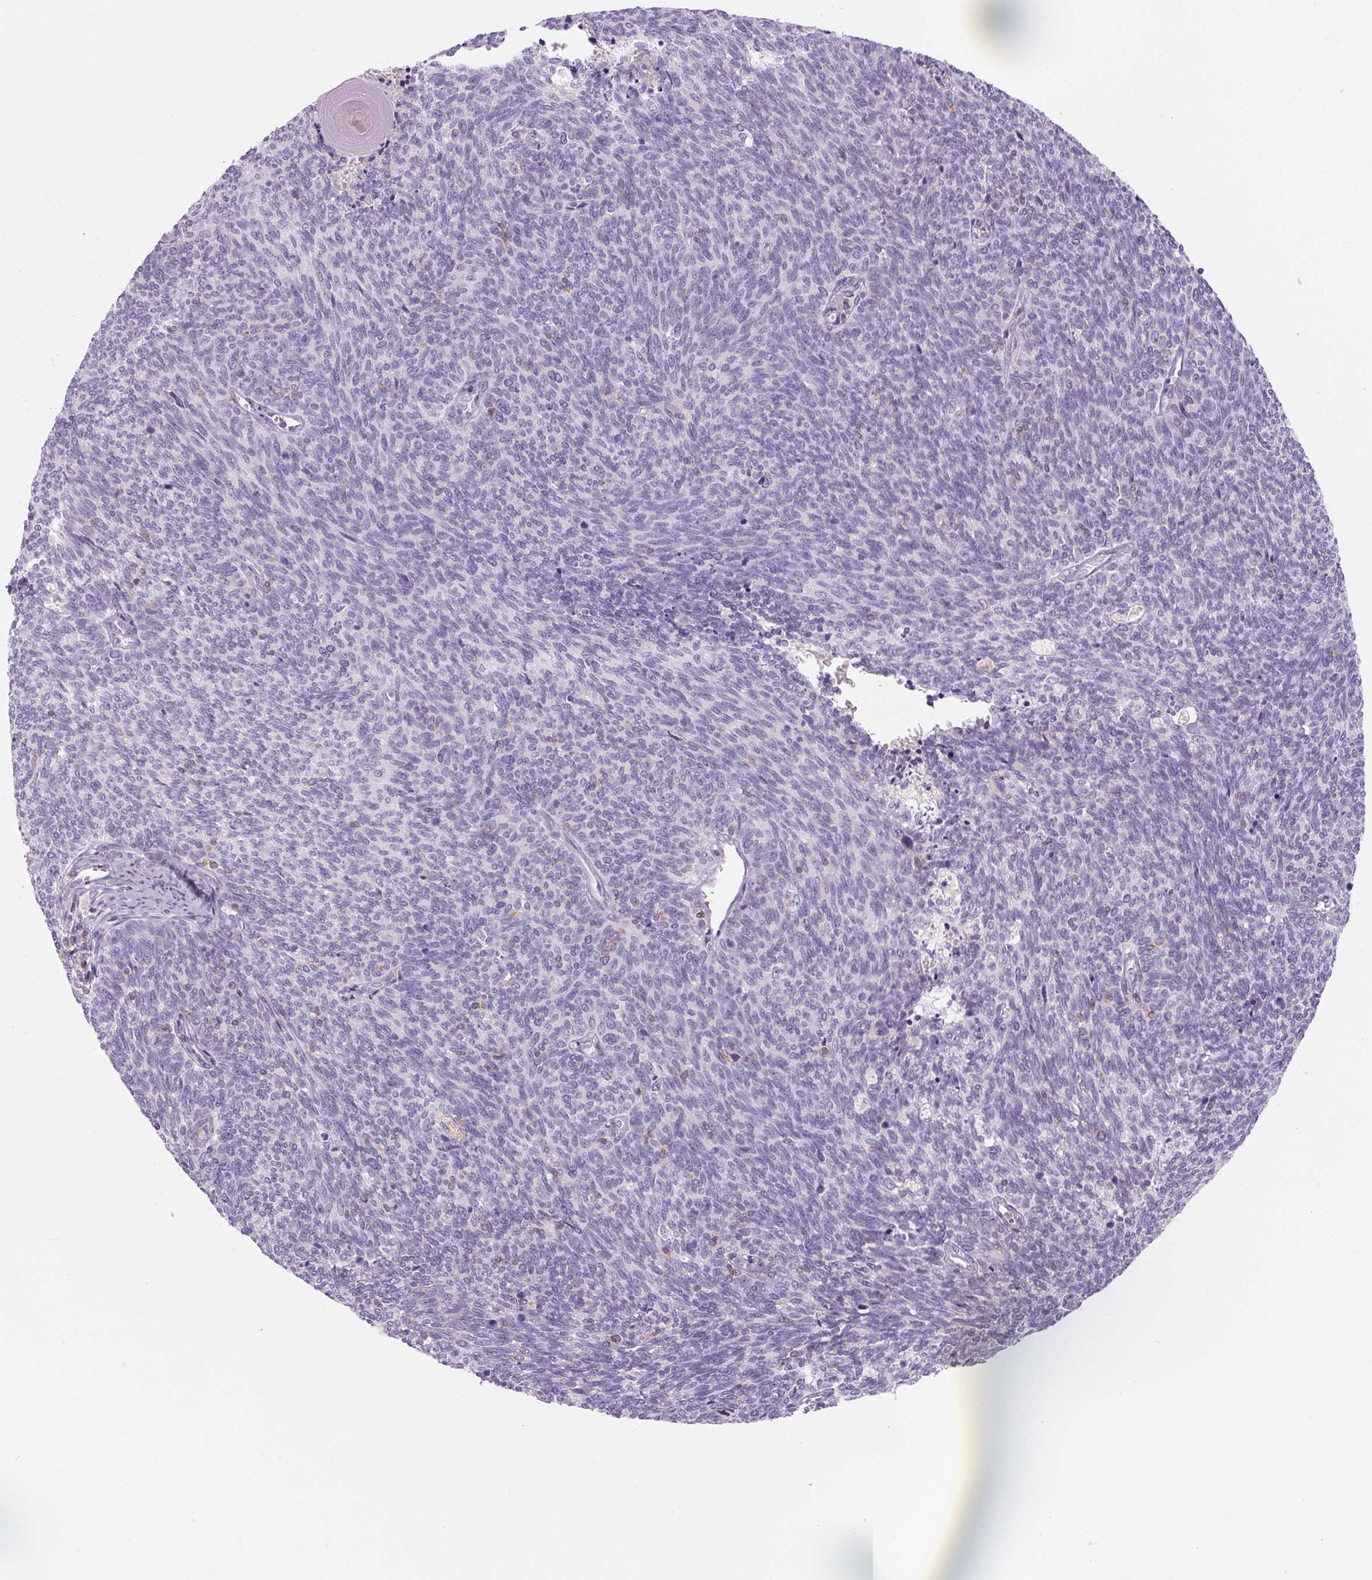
{"staining": {"intensity": "negative", "quantity": "none", "location": "none"}, "tissue": "cervical cancer", "cell_type": "Tumor cells", "image_type": "cancer", "snomed": [{"axis": "morphology", "description": "Squamous cell carcinoma, NOS"}, {"axis": "topography", "description": "Cervix"}], "caption": "Tumor cells are negative for protein expression in human cervical cancer (squamous cell carcinoma). Nuclei are stained in blue.", "gene": "TIGD2", "patient": {"sex": "female", "age": 39}}